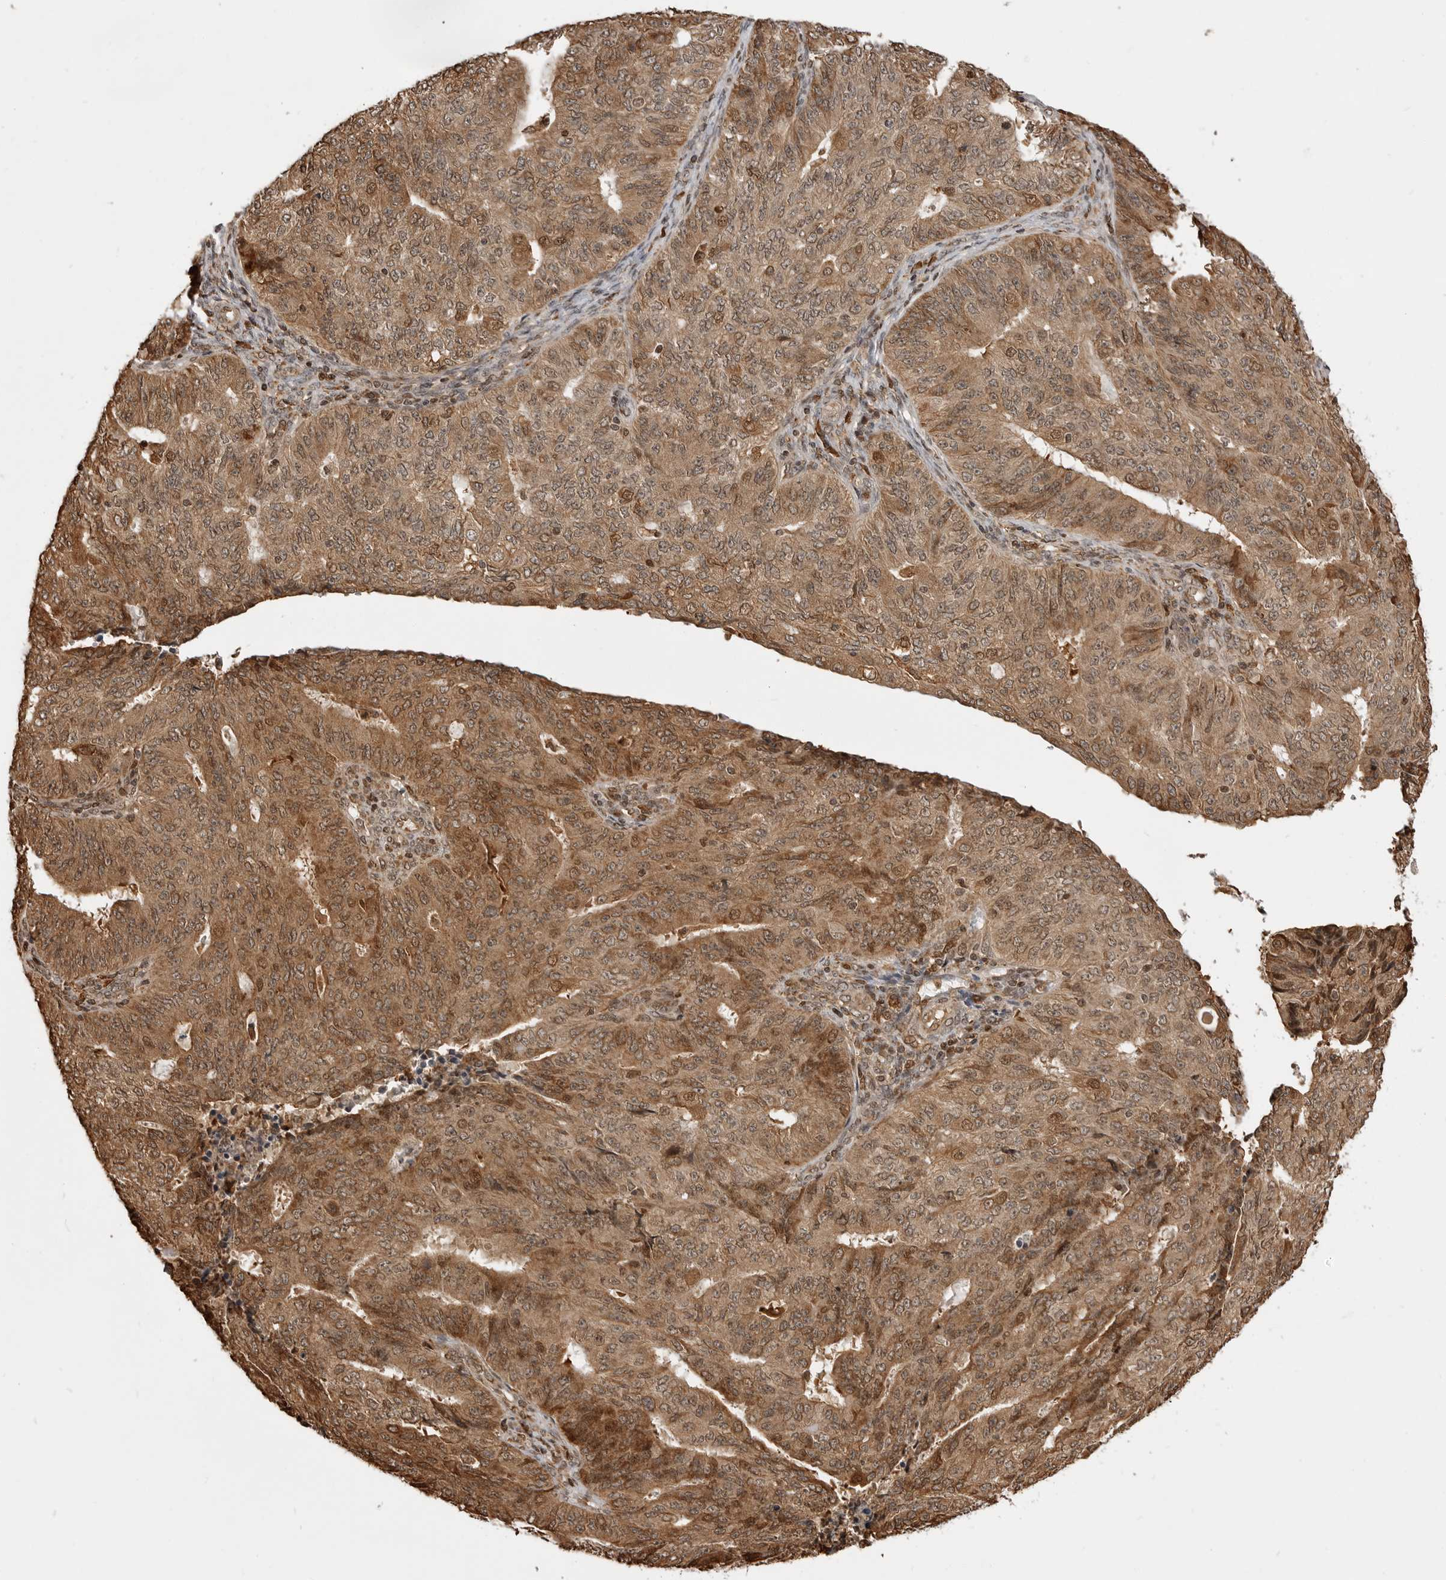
{"staining": {"intensity": "moderate", "quantity": ">75%", "location": "cytoplasmic/membranous,nuclear"}, "tissue": "endometrial cancer", "cell_type": "Tumor cells", "image_type": "cancer", "snomed": [{"axis": "morphology", "description": "Adenocarcinoma, NOS"}, {"axis": "topography", "description": "Endometrium"}], "caption": "The micrograph exhibits staining of adenocarcinoma (endometrial), revealing moderate cytoplasmic/membranous and nuclear protein staining (brown color) within tumor cells.", "gene": "BMP2K", "patient": {"sex": "female", "age": 32}}